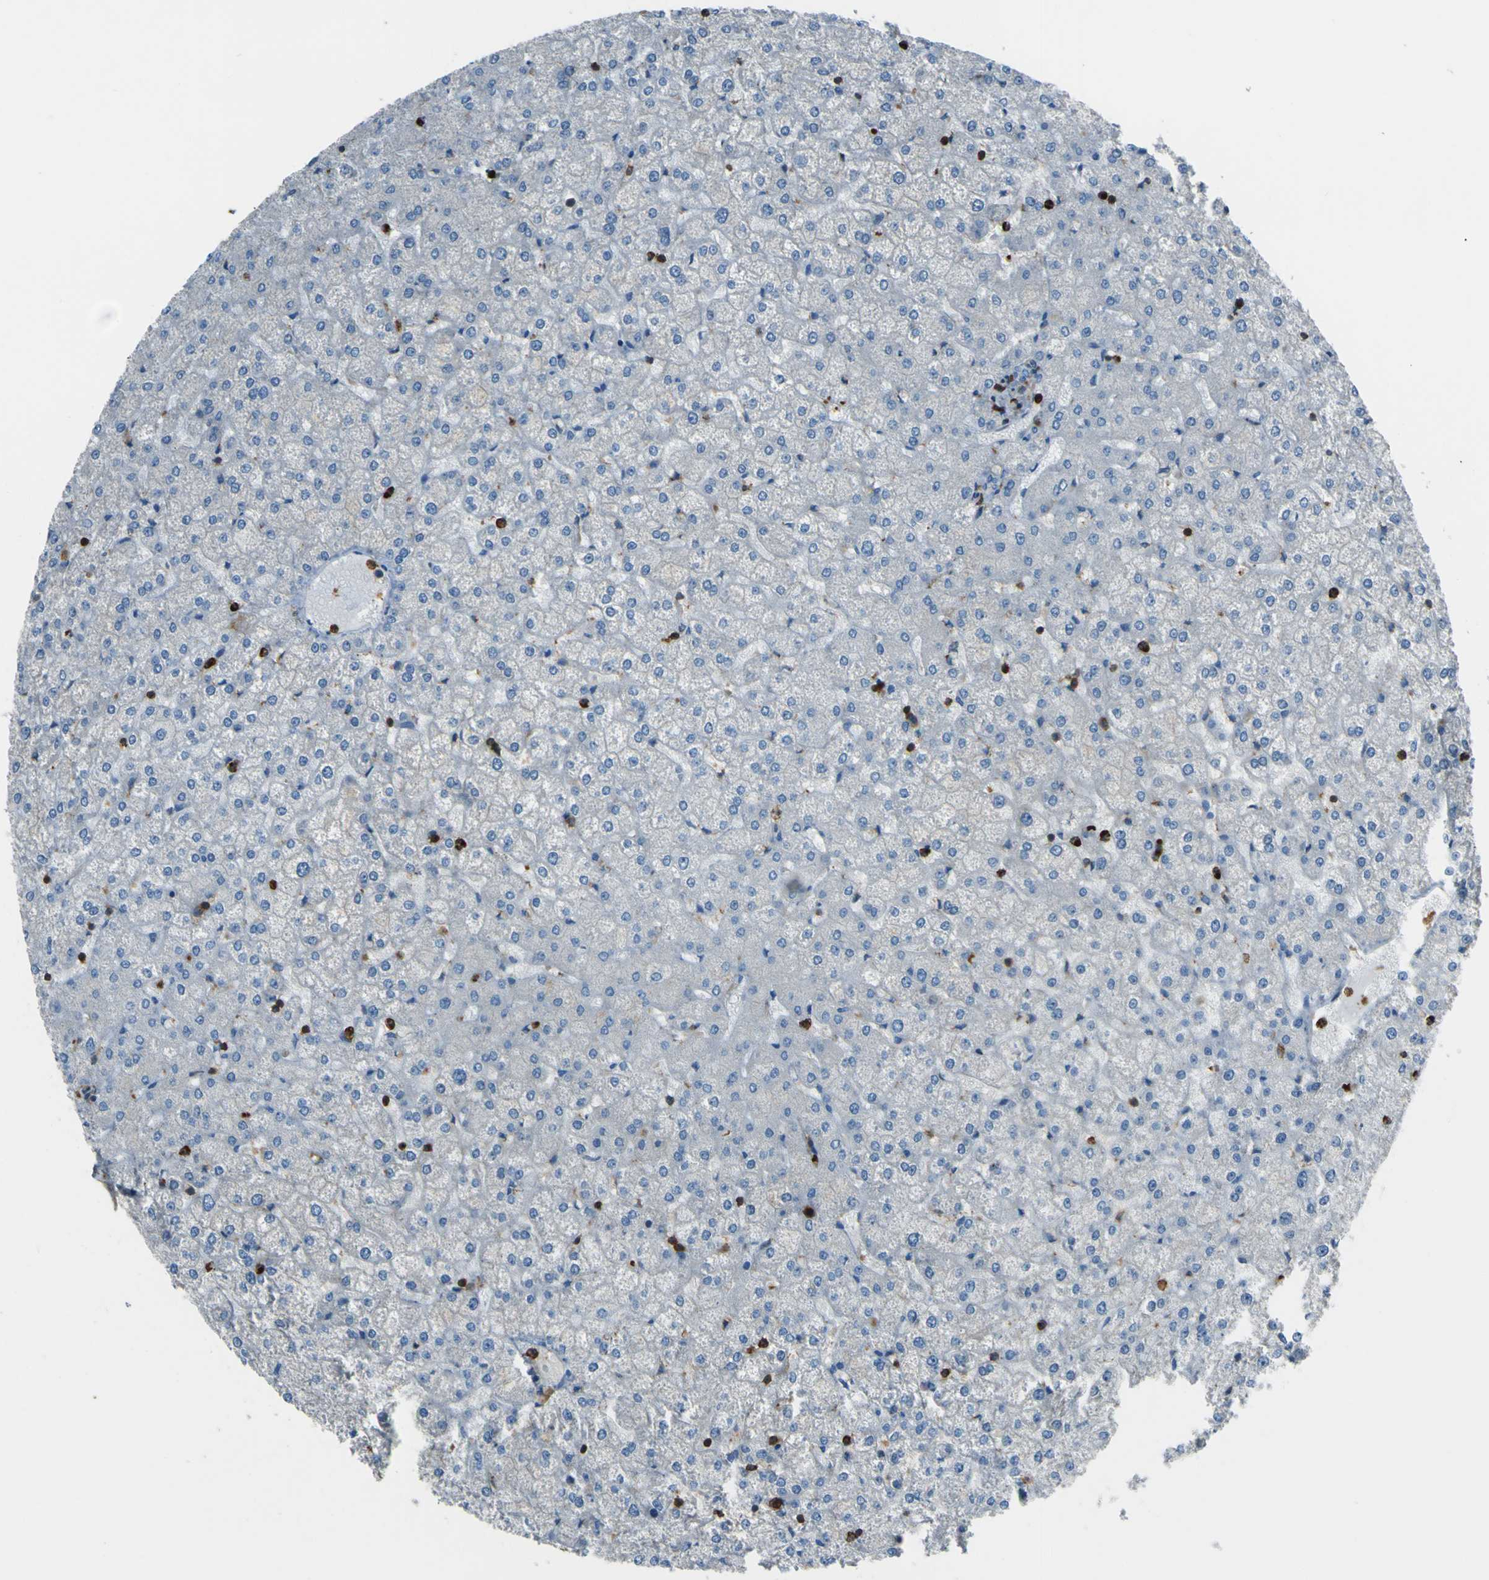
{"staining": {"intensity": "negative", "quantity": "none", "location": "none"}, "tissue": "liver", "cell_type": "Cholangiocytes", "image_type": "normal", "snomed": [{"axis": "morphology", "description": "Normal tissue, NOS"}, {"axis": "topography", "description": "Liver"}], "caption": "This micrograph is of normal liver stained with immunohistochemistry (IHC) to label a protein in brown with the nuclei are counter-stained blue. There is no expression in cholangiocytes.", "gene": "PCDHB5", "patient": {"sex": "female", "age": 32}}